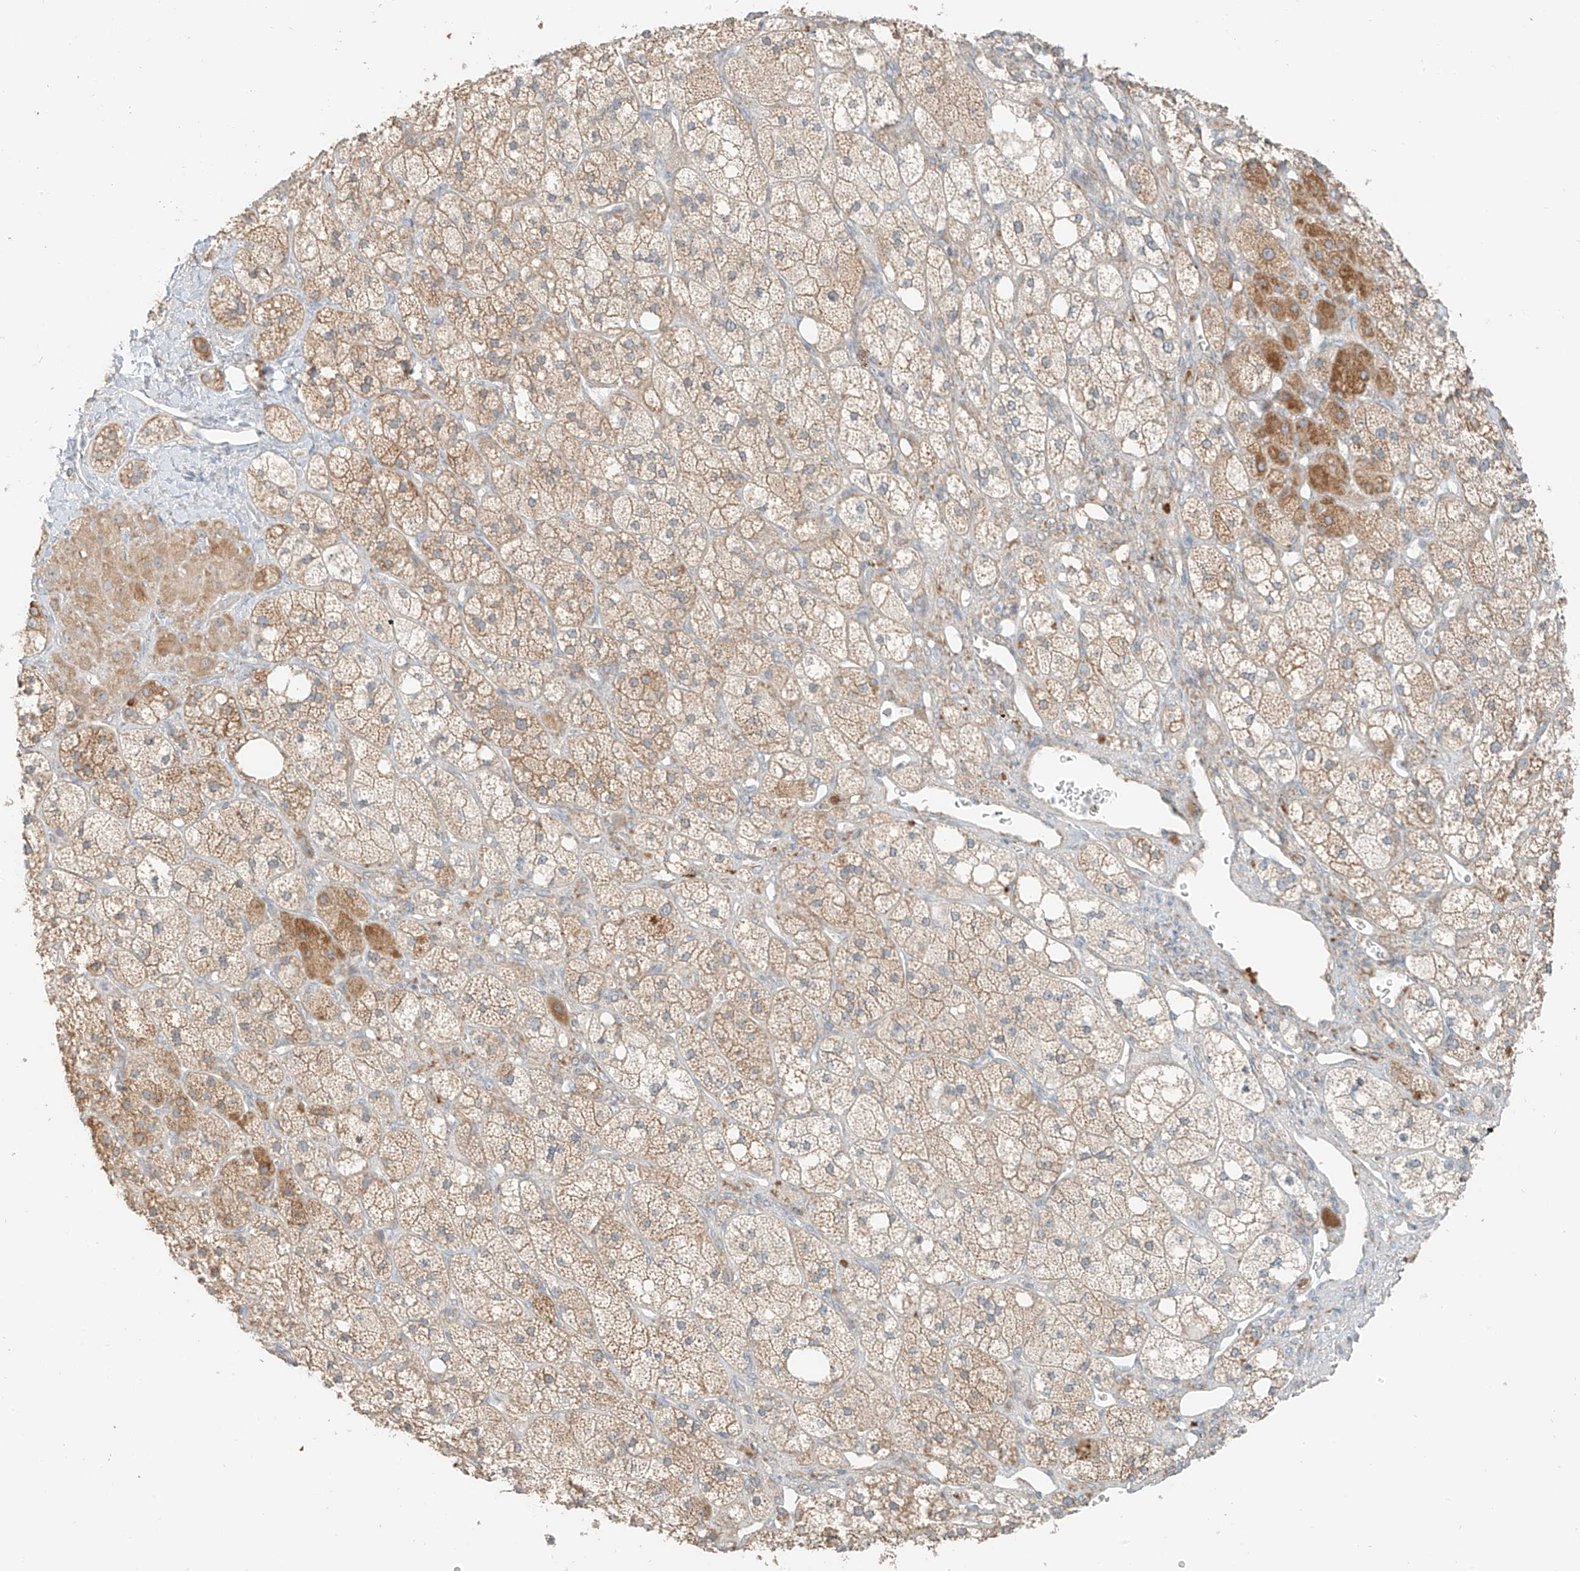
{"staining": {"intensity": "moderate", "quantity": "25%-75%", "location": "cytoplasmic/membranous"}, "tissue": "adrenal gland", "cell_type": "Glandular cells", "image_type": "normal", "snomed": [{"axis": "morphology", "description": "Normal tissue, NOS"}, {"axis": "topography", "description": "Adrenal gland"}], "caption": "Protein expression by immunohistochemistry (IHC) reveals moderate cytoplasmic/membranous staining in approximately 25%-75% of glandular cells in unremarkable adrenal gland.", "gene": "FSTL1", "patient": {"sex": "male", "age": 61}}